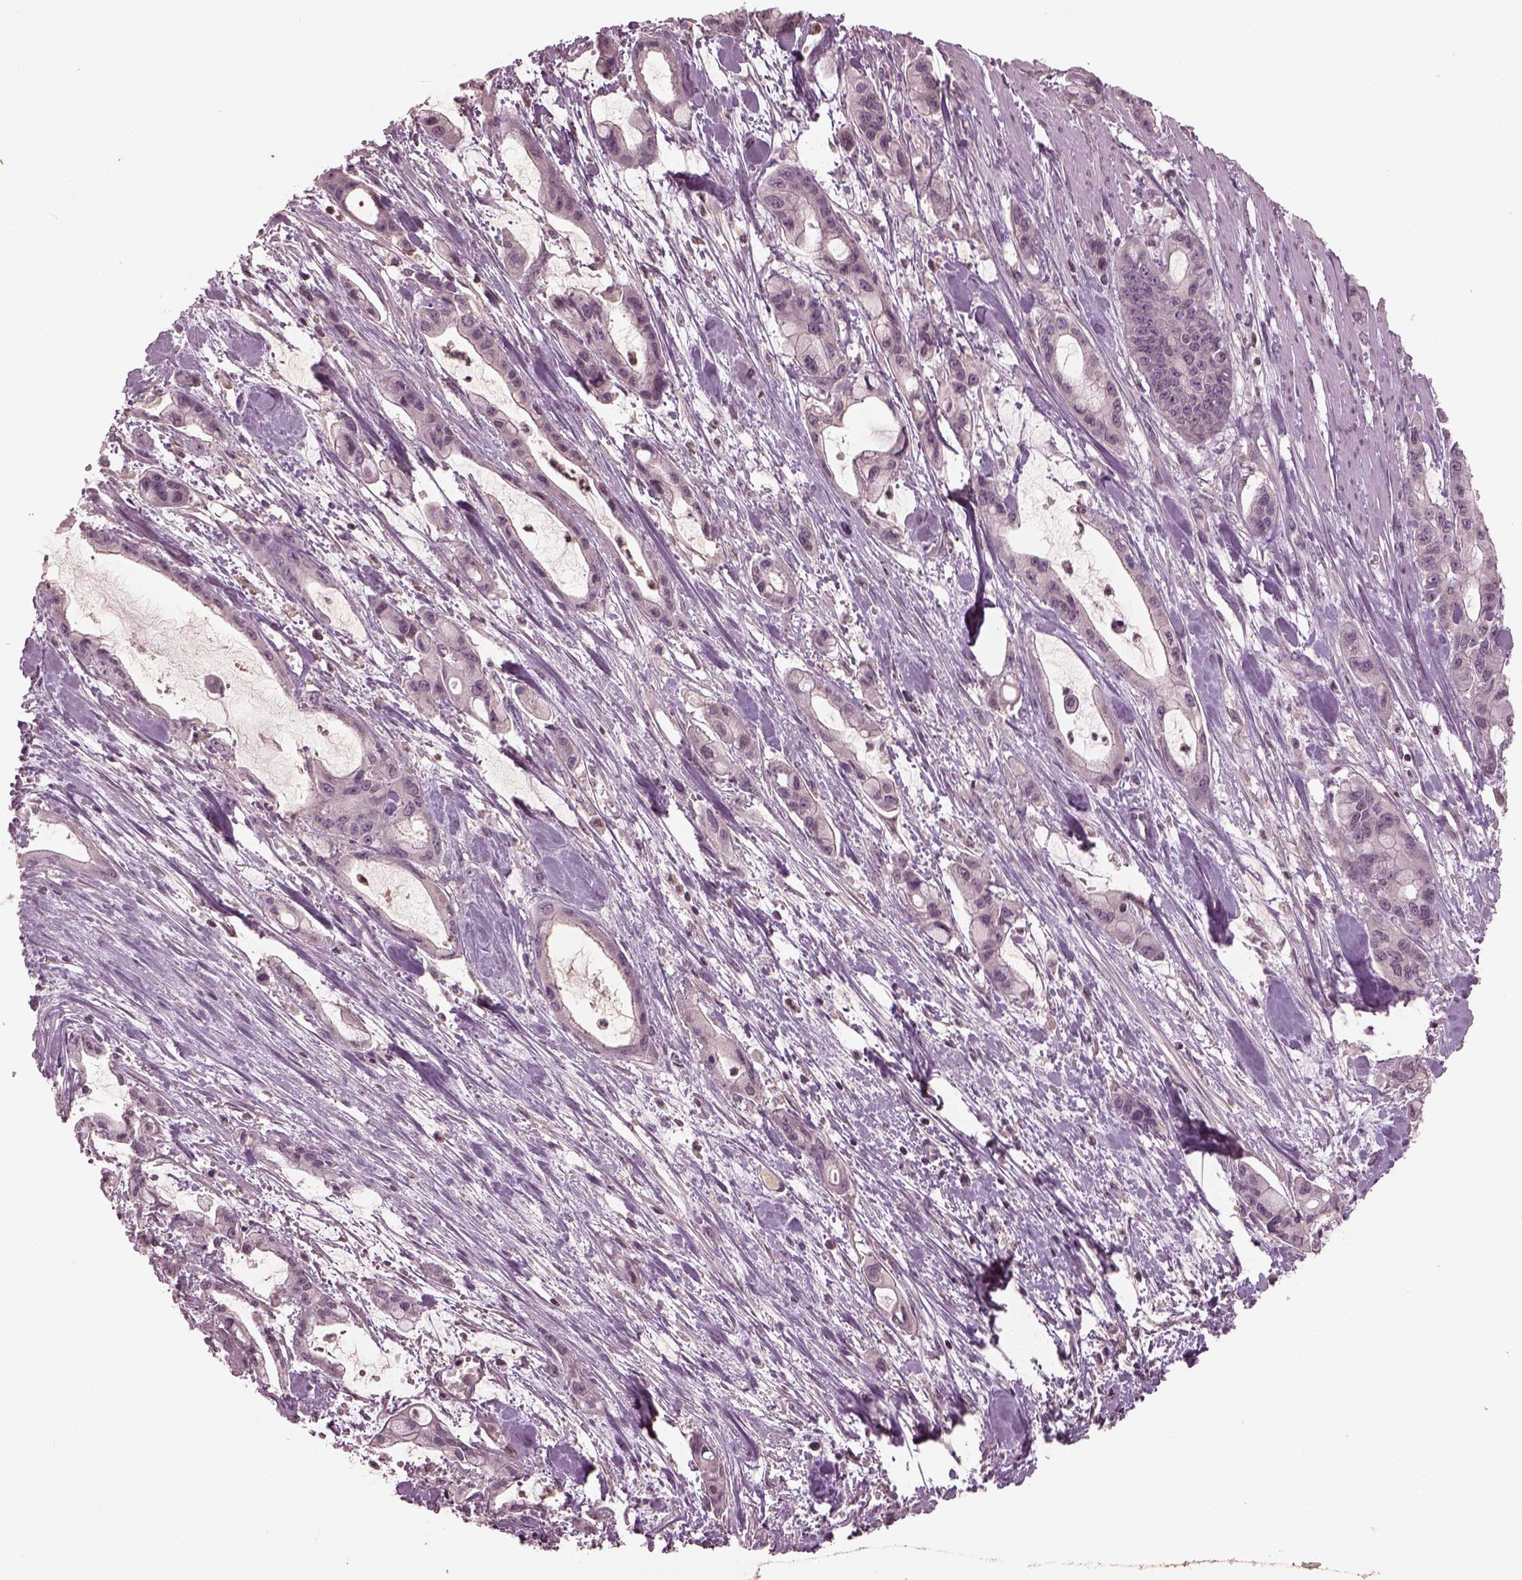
{"staining": {"intensity": "negative", "quantity": "none", "location": "none"}, "tissue": "pancreatic cancer", "cell_type": "Tumor cells", "image_type": "cancer", "snomed": [{"axis": "morphology", "description": "Adenocarcinoma, NOS"}, {"axis": "topography", "description": "Pancreas"}], "caption": "Immunohistochemical staining of human pancreatic cancer displays no significant expression in tumor cells.", "gene": "PTX4", "patient": {"sex": "male", "age": 48}}